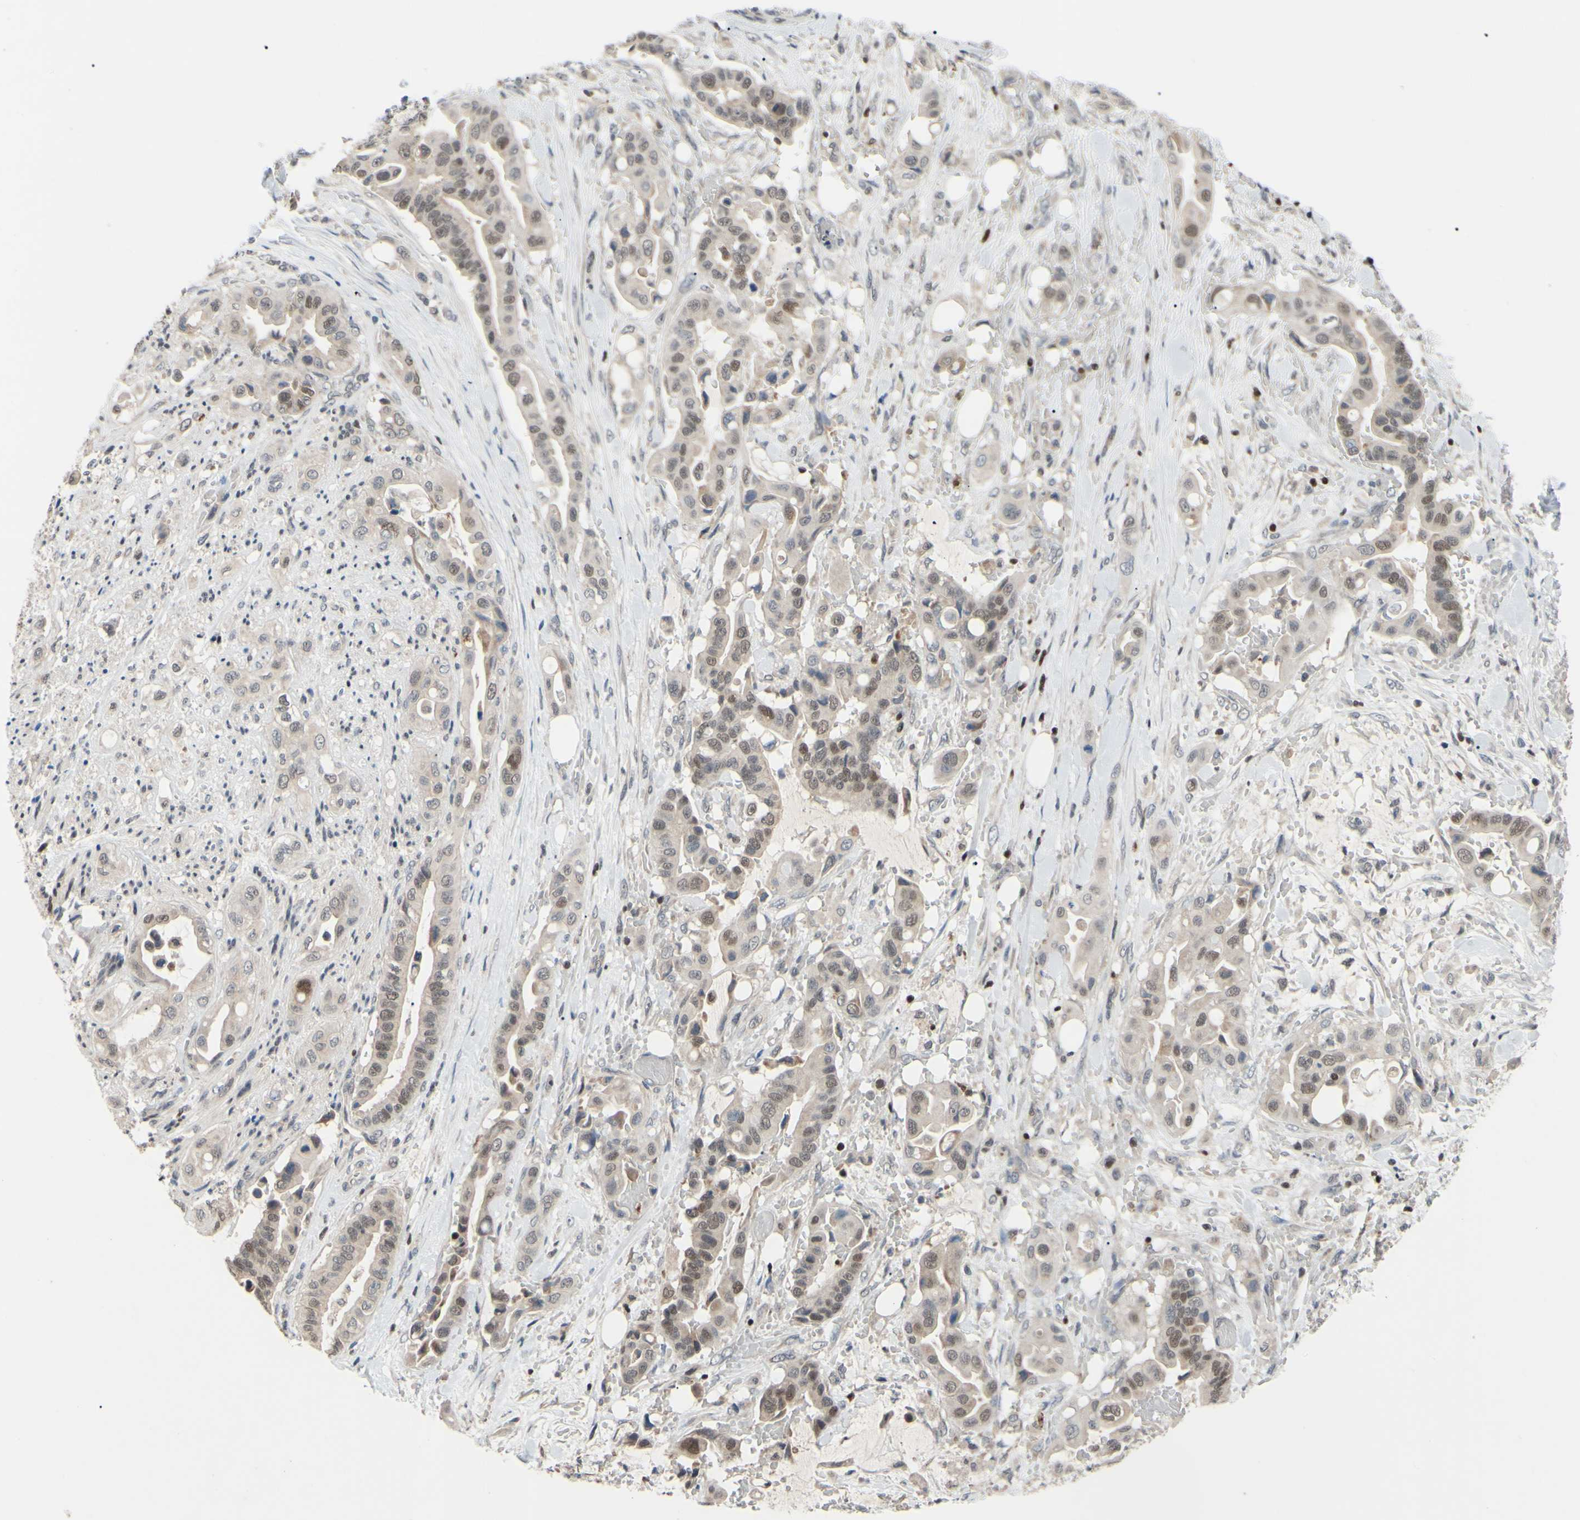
{"staining": {"intensity": "weak", "quantity": ">75%", "location": "cytoplasmic/membranous"}, "tissue": "liver cancer", "cell_type": "Tumor cells", "image_type": "cancer", "snomed": [{"axis": "morphology", "description": "Cholangiocarcinoma"}, {"axis": "topography", "description": "Liver"}], "caption": "About >75% of tumor cells in human liver cancer show weak cytoplasmic/membranous protein positivity as visualized by brown immunohistochemical staining.", "gene": "SP4", "patient": {"sex": "female", "age": 61}}